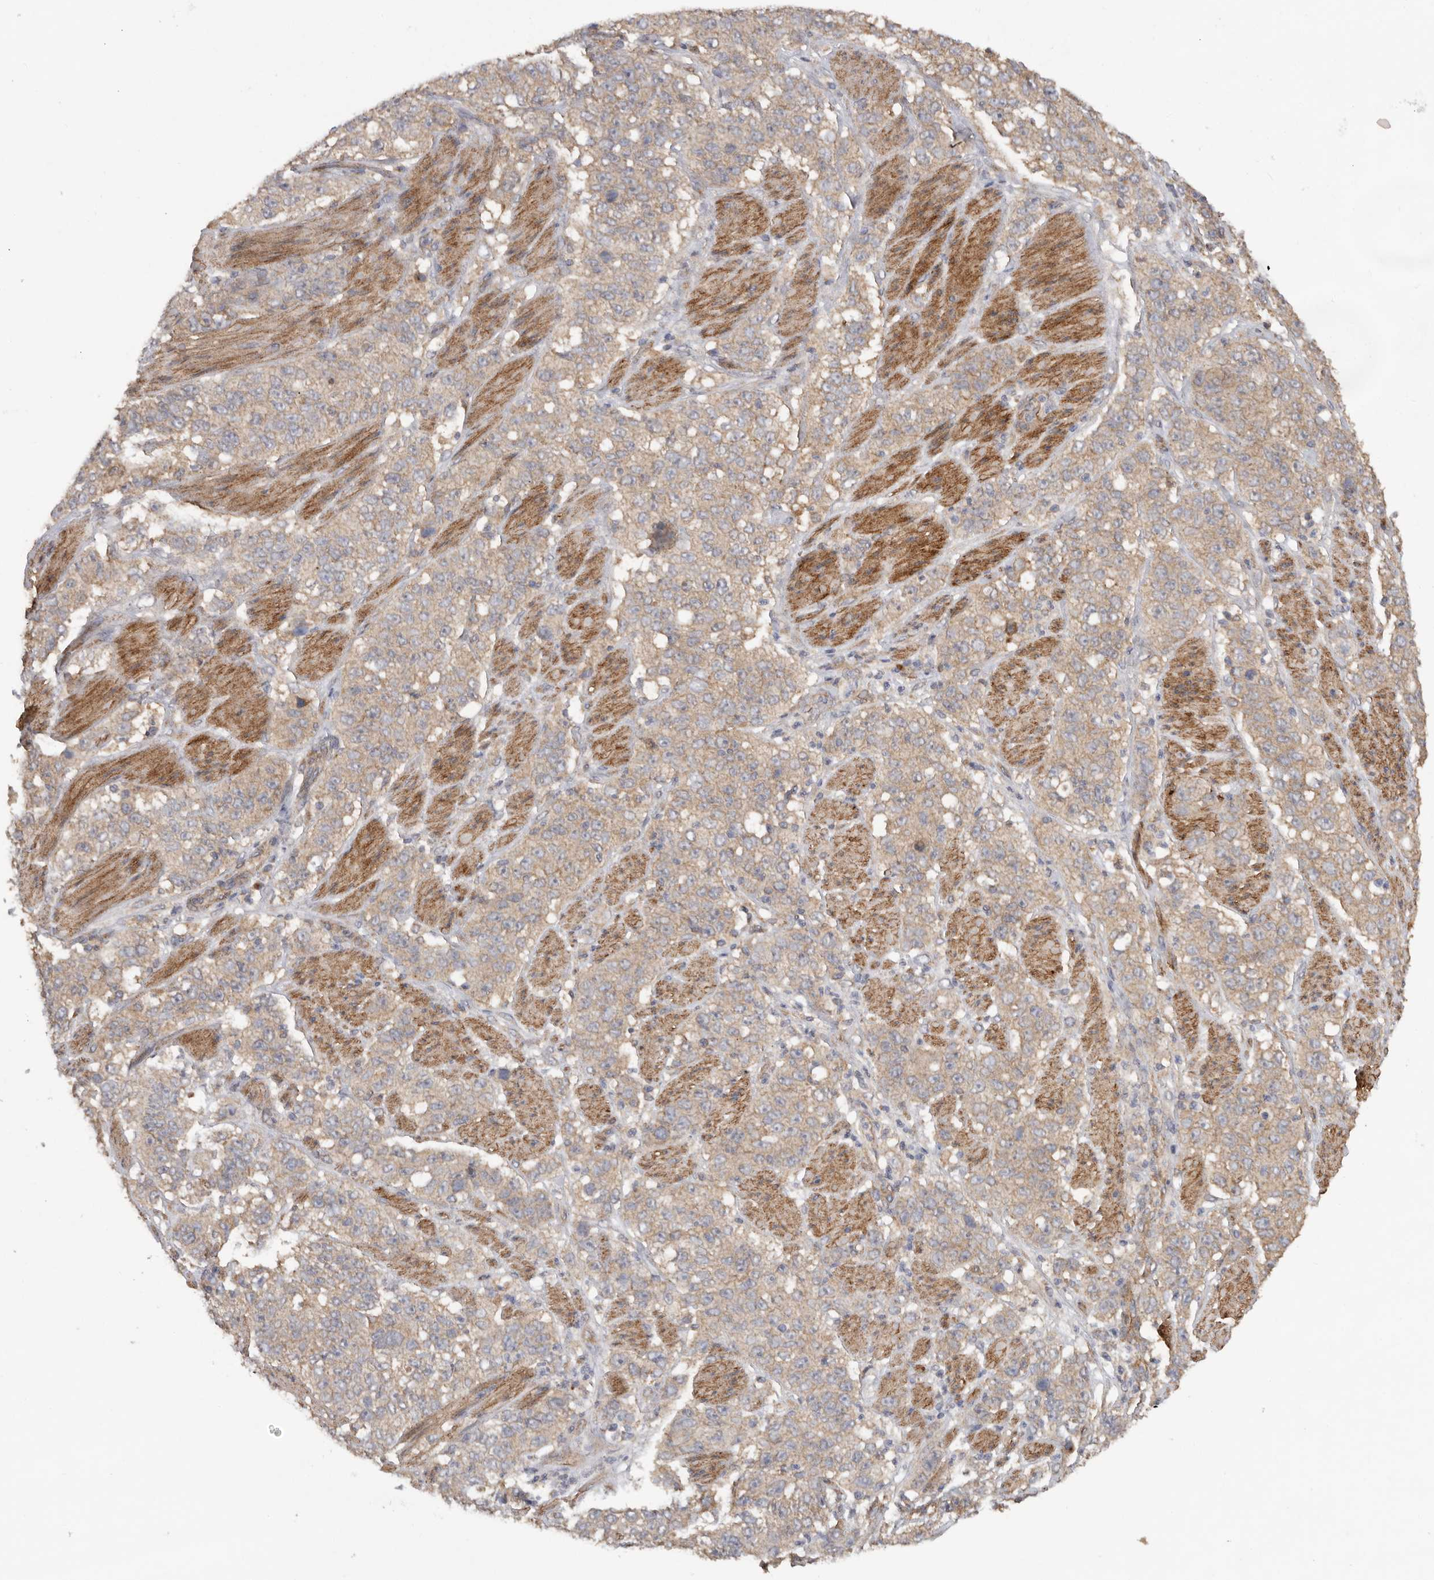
{"staining": {"intensity": "weak", "quantity": ">75%", "location": "cytoplasmic/membranous"}, "tissue": "stomach cancer", "cell_type": "Tumor cells", "image_type": "cancer", "snomed": [{"axis": "morphology", "description": "Adenocarcinoma, NOS"}, {"axis": "topography", "description": "Stomach"}], "caption": "Stomach cancer (adenocarcinoma) was stained to show a protein in brown. There is low levels of weak cytoplasmic/membranous staining in approximately >75% of tumor cells.", "gene": "PODXL2", "patient": {"sex": "male", "age": 48}}